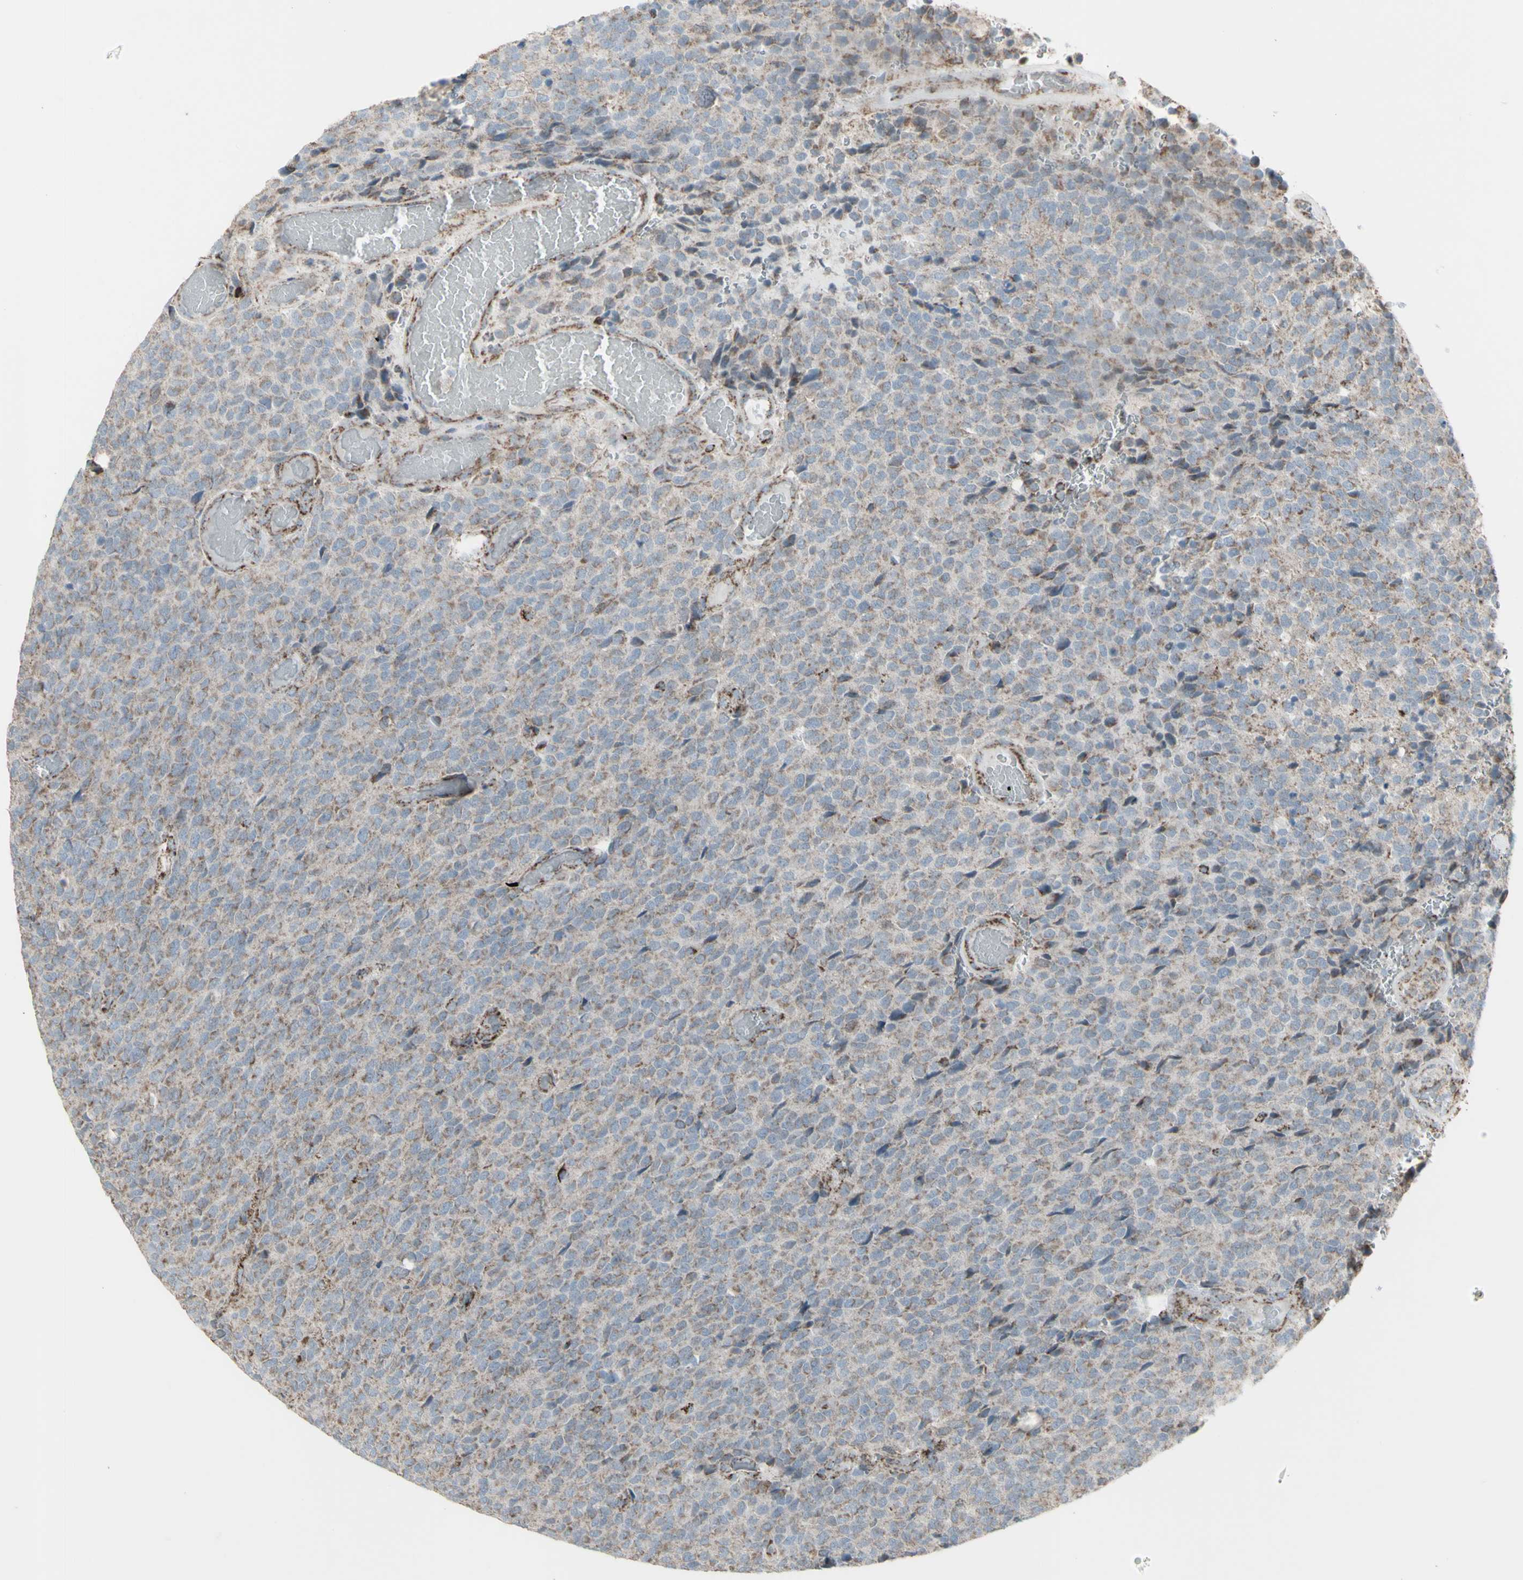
{"staining": {"intensity": "weak", "quantity": "25%-75%", "location": "cytoplasmic/membranous"}, "tissue": "glioma", "cell_type": "Tumor cells", "image_type": "cancer", "snomed": [{"axis": "morphology", "description": "Glioma, malignant, High grade"}, {"axis": "topography", "description": "pancreas cauda"}], "caption": "Weak cytoplasmic/membranous staining is seen in approximately 25%-75% of tumor cells in glioma.", "gene": "PLGRKT", "patient": {"sex": "male", "age": 60}}